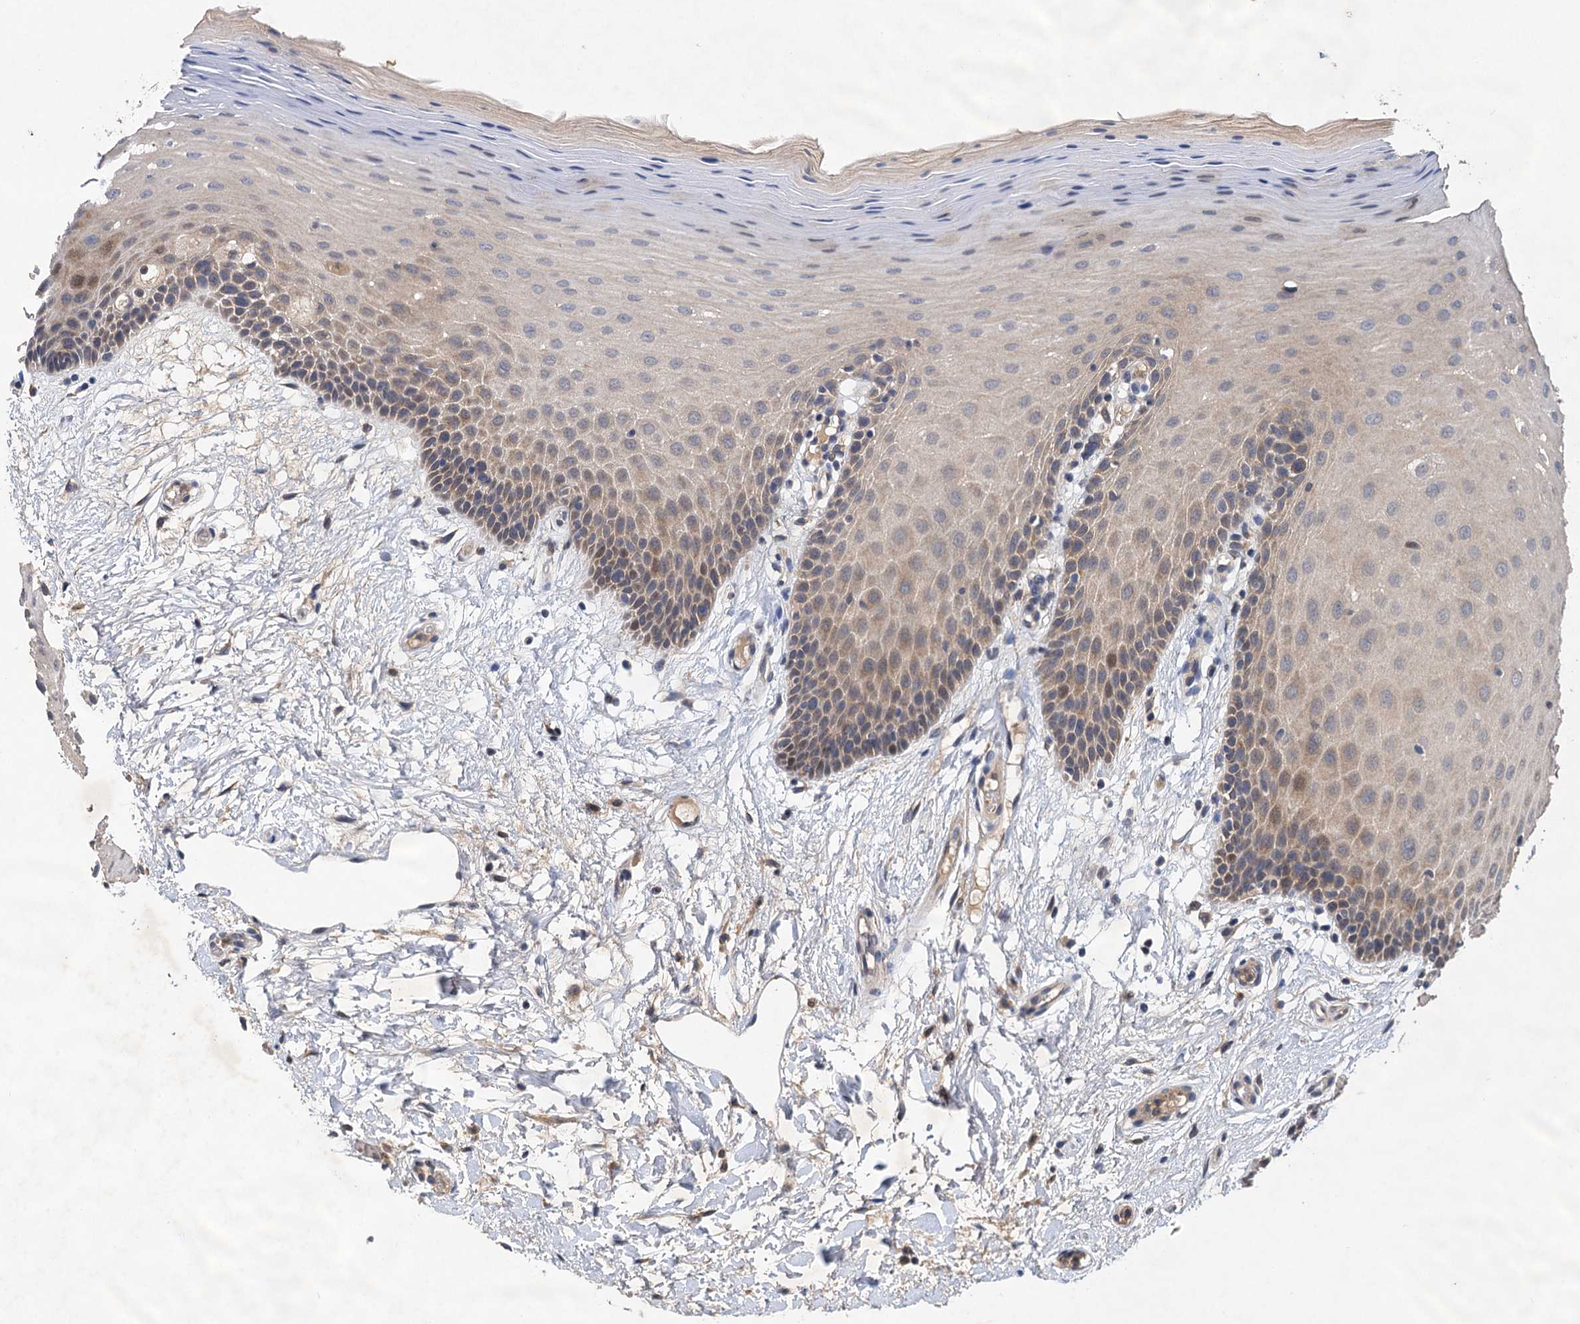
{"staining": {"intensity": "weak", "quantity": "25%-75%", "location": "cytoplasmic/membranous"}, "tissue": "oral mucosa", "cell_type": "Squamous epithelial cells", "image_type": "normal", "snomed": [{"axis": "morphology", "description": "Normal tissue, NOS"}, {"axis": "topography", "description": "Oral tissue"}, {"axis": "topography", "description": "Tounge, NOS"}], "caption": "Oral mucosa stained with immunohistochemistry shows weak cytoplasmic/membranous staining in about 25%-75% of squamous epithelial cells.", "gene": "TMEM39B", "patient": {"sex": "male", "age": 47}}